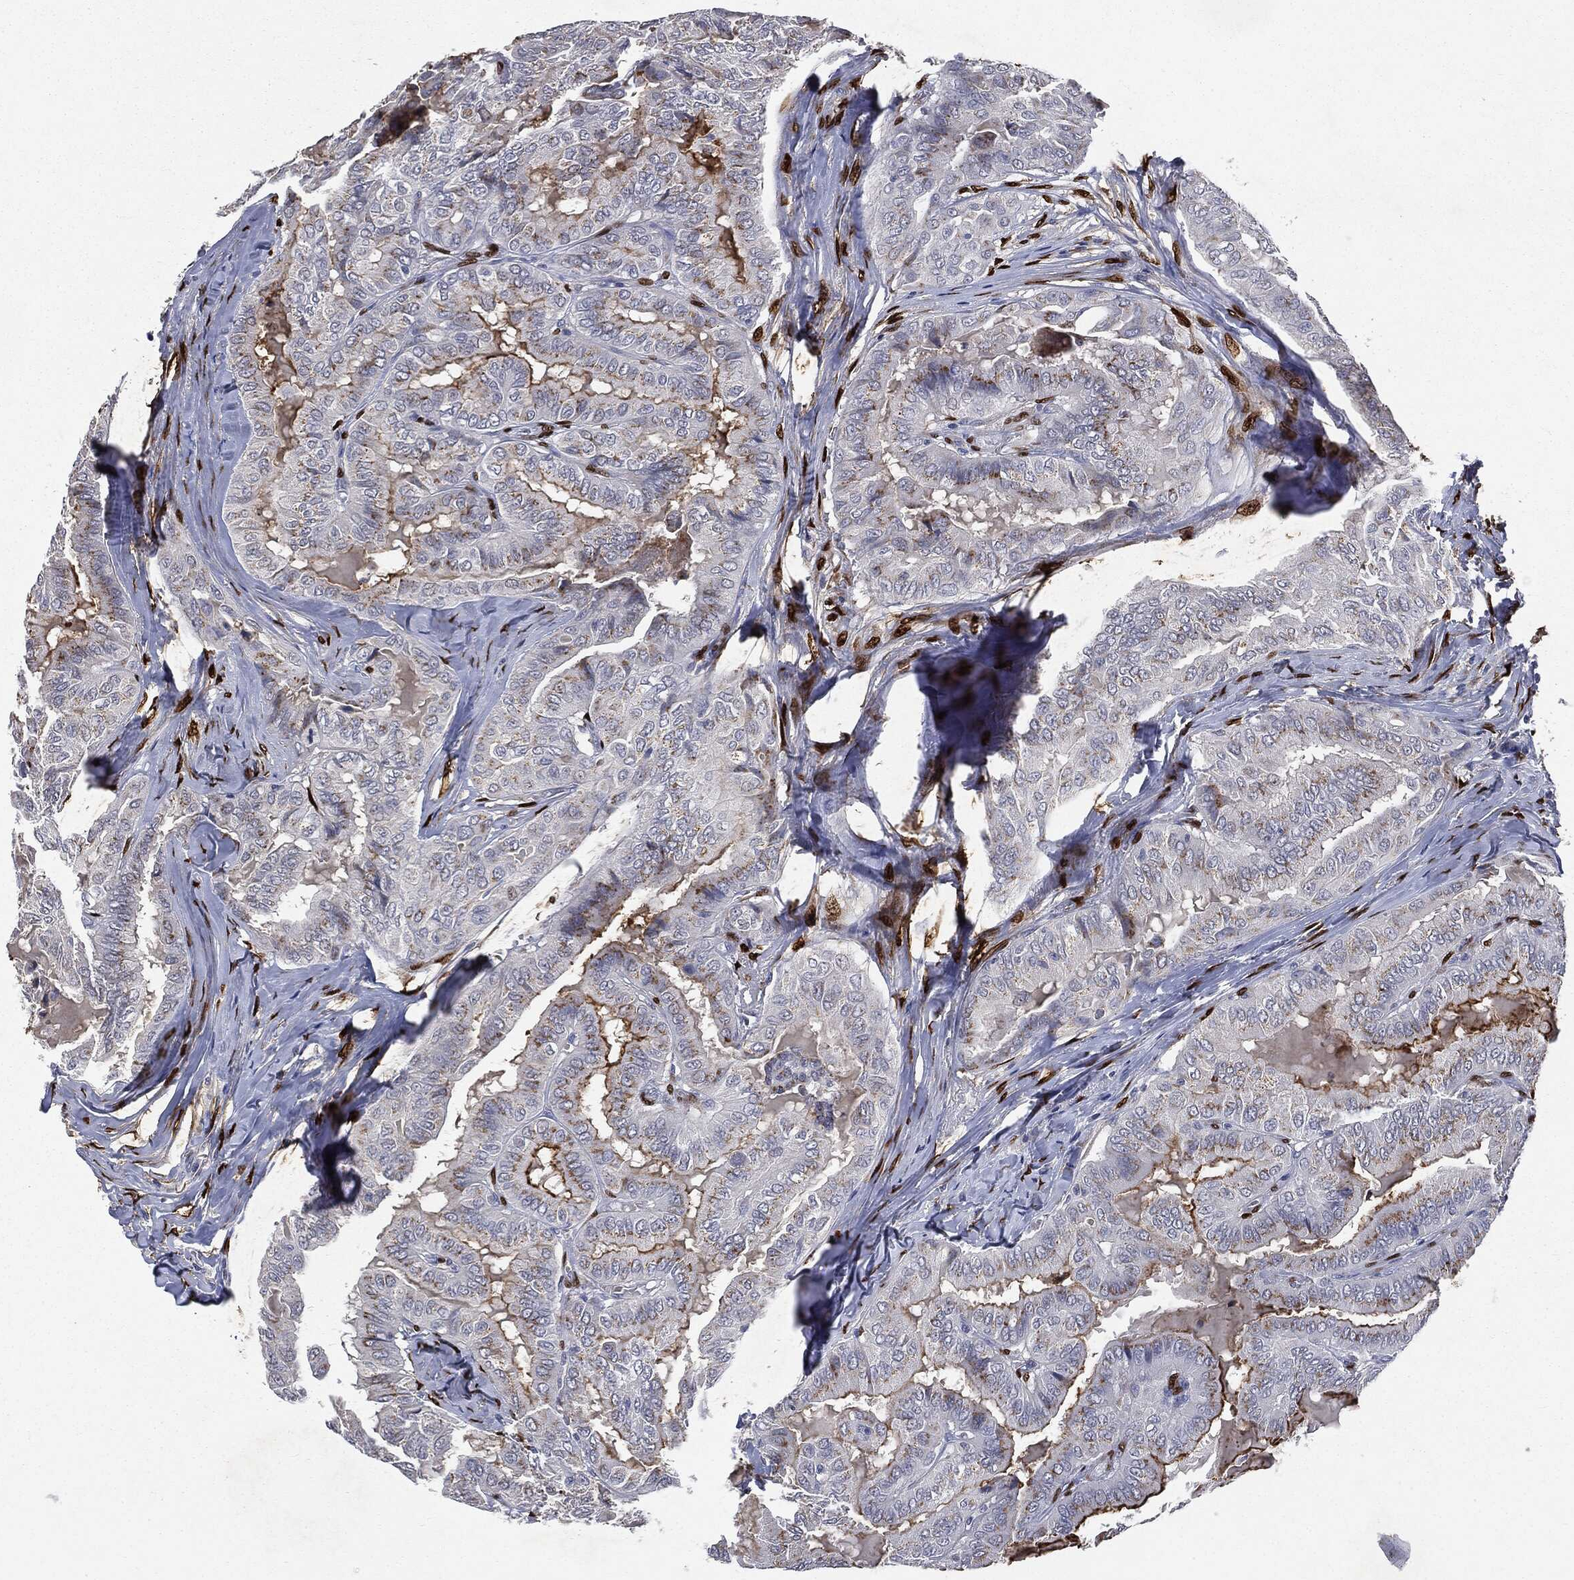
{"staining": {"intensity": "weak", "quantity": "<25%", "location": "cytoplasmic/membranous"}, "tissue": "thyroid cancer", "cell_type": "Tumor cells", "image_type": "cancer", "snomed": [{"axis": "morphology", "description": "Papillary adenocarcinoma, NOS"}, {"axis": "topography", "description": "Thyroid gland"}], "caption": "This is a histopathology image of immunohistochemistry (IHC) staining of papillary adenocarcinoma (thyroid), which shows no staining in tumor cells. (DAB immunohistochemistry with hematoxylin counter stain).", "gene": "CASD1", "patient": {"sex": "female", "age": 68}}